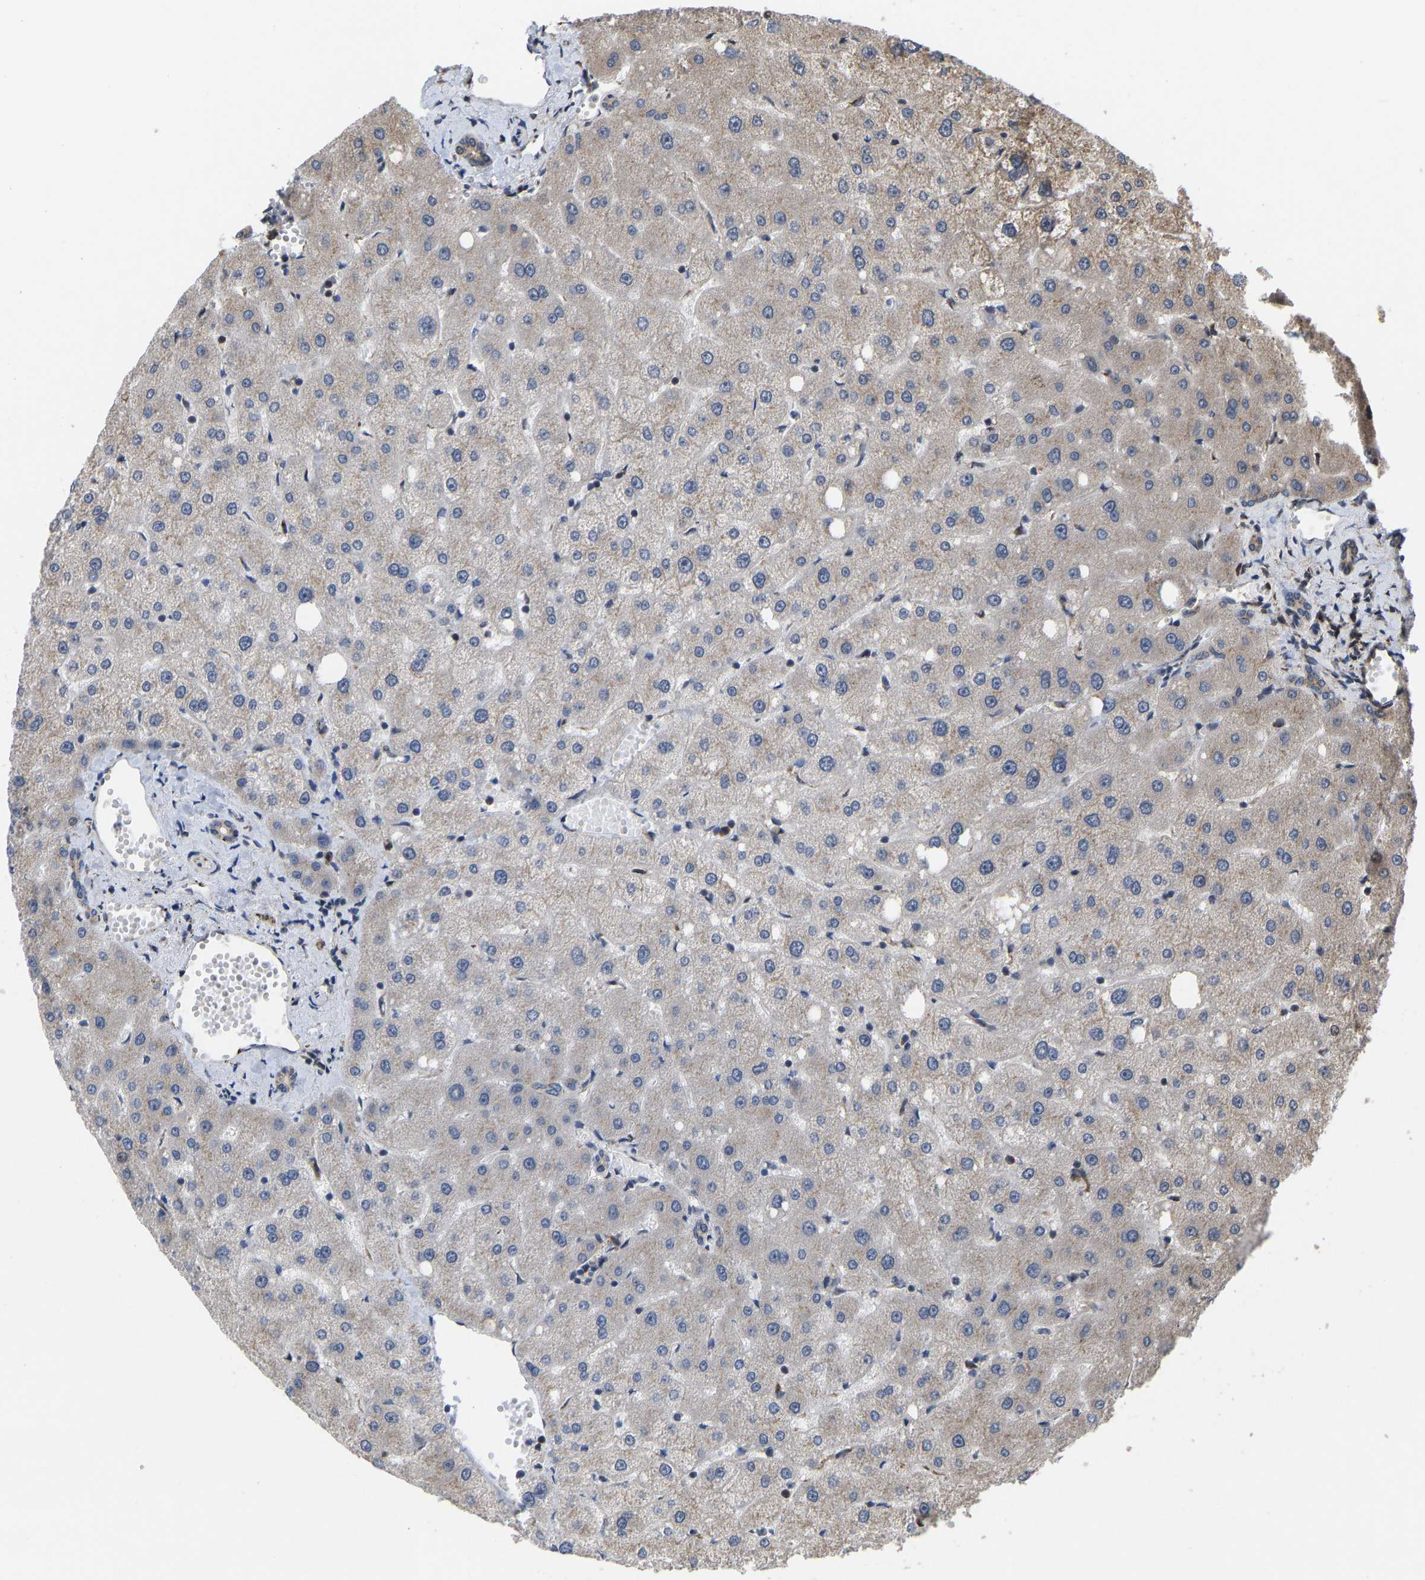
{"staining": {"intensity": "weak", "quantity": ">75%", "location": "cytoplasmic/membranous"}, "tissue": "liver", "cell_type": "Cholangiocytes", "image_type": "normal", "snomed": [{"axis": "morphology", "description": "Normal tissue, NOS"}, {"axis": "topography", "description": "Liver"}], "caption": "Immunohistochemistry histopathology image of benign liver: liver stained using IHC displays low levels of weak protein expression localized specifically in the cytoplasmic/membranous of cholangiocytes, appearing as a cytoplasmic/membranous brown color.", "gene": "YIPF4", "patient": {"sex": "male", "age": 73}}